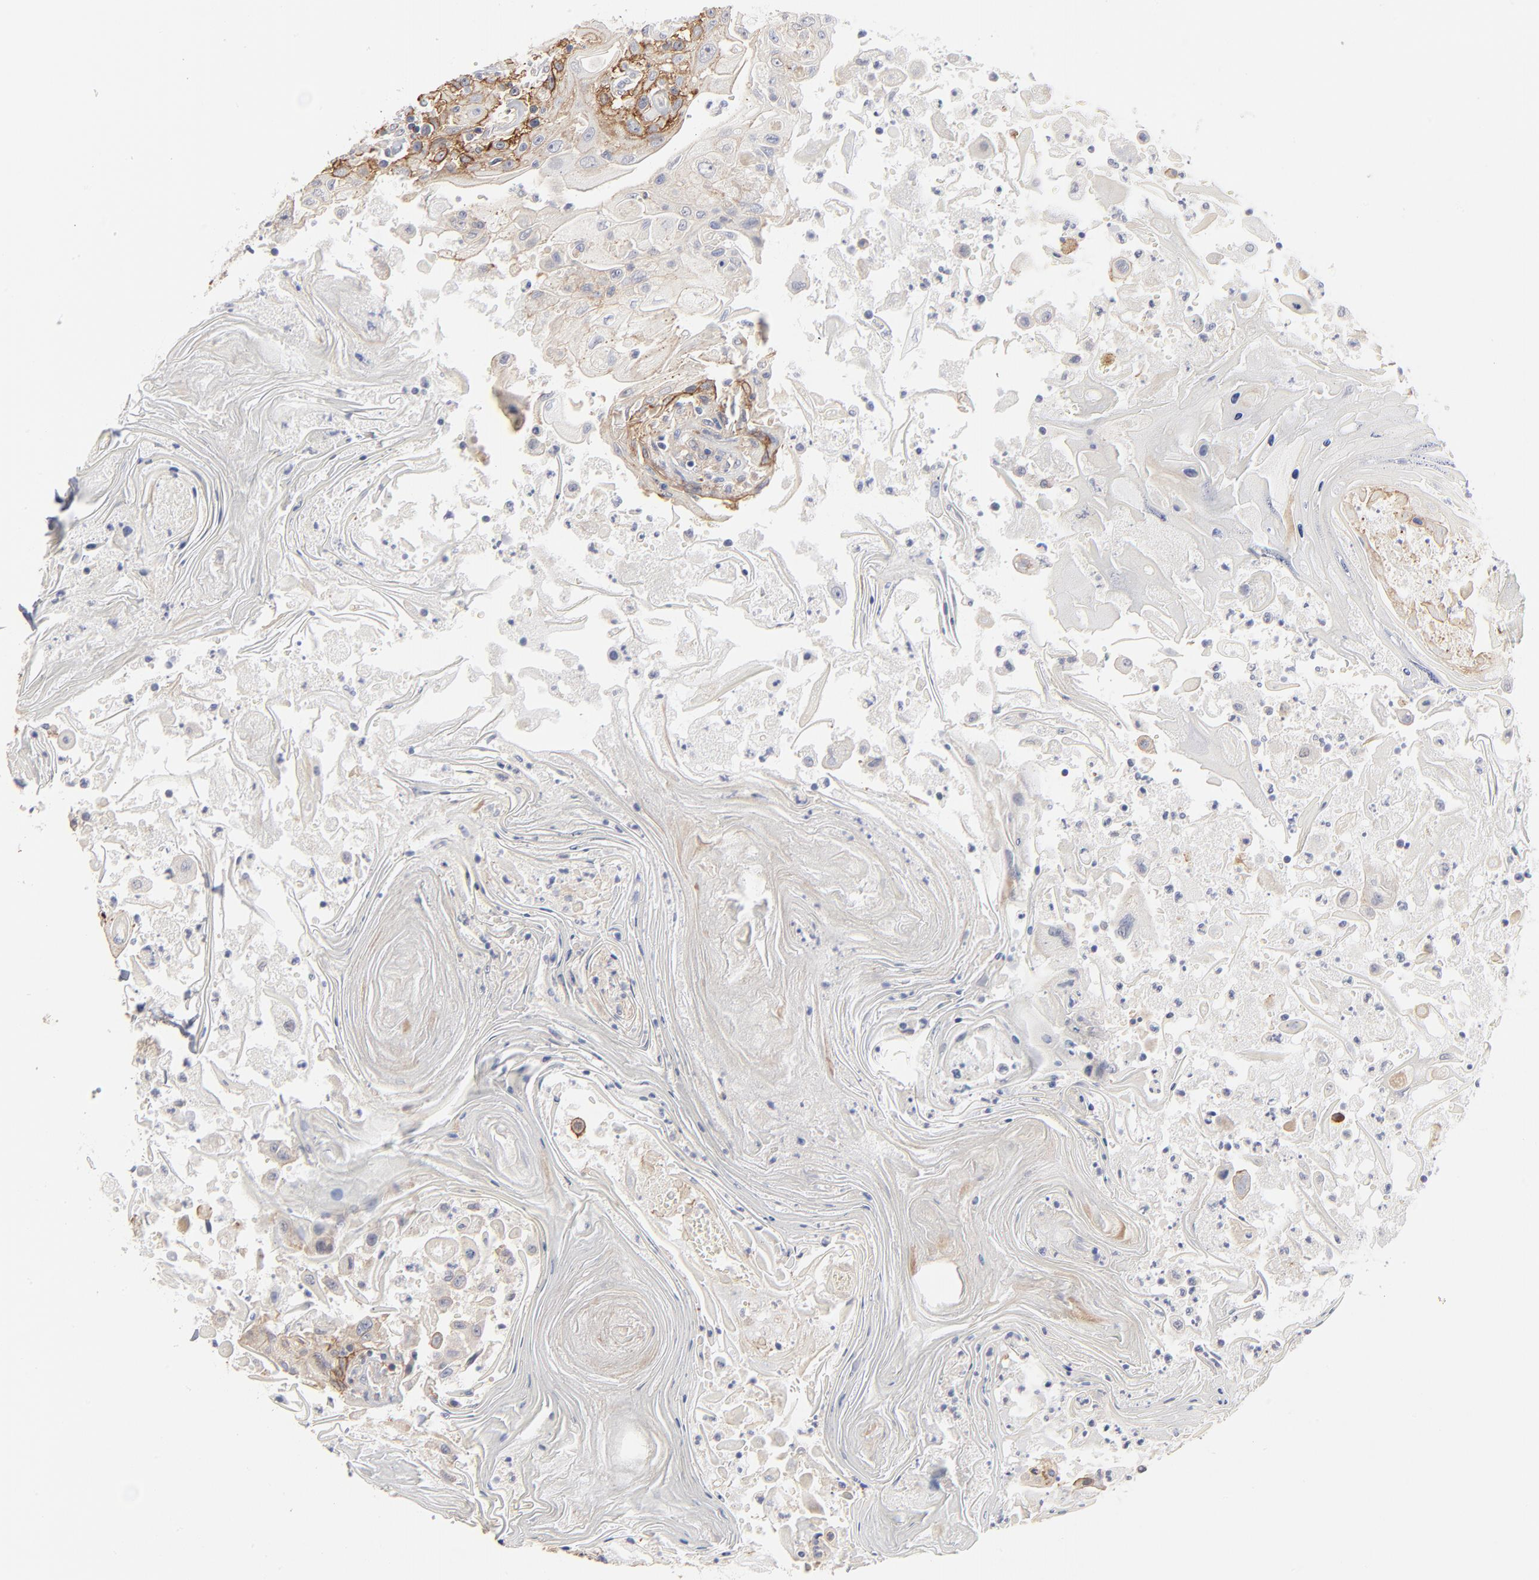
{"staining": {"intensity": "moderate", "quantity": ">75%", "location": "cytoplasmic/membranous"}, "tissue": "head and neck cancer", "cell_type": "Tumor cells", "image_type": "cancer", "snomed": [{"axis": "morphology", "description": "Squamous cell carcinoma, NOS"}, {"axis": "topography", "description": "Oral tissue"}, {"axis": "topography", "description": "Head-Neck"}], "caption": "Protein expression analysis of human squamous cell carcinoma (head and neck) reveals moderate cytoplasmic/membranous positivity in about >75% of tumor cells.", "gene": "SLC16A1", "patient": {"sex": "female", "age": 76}}